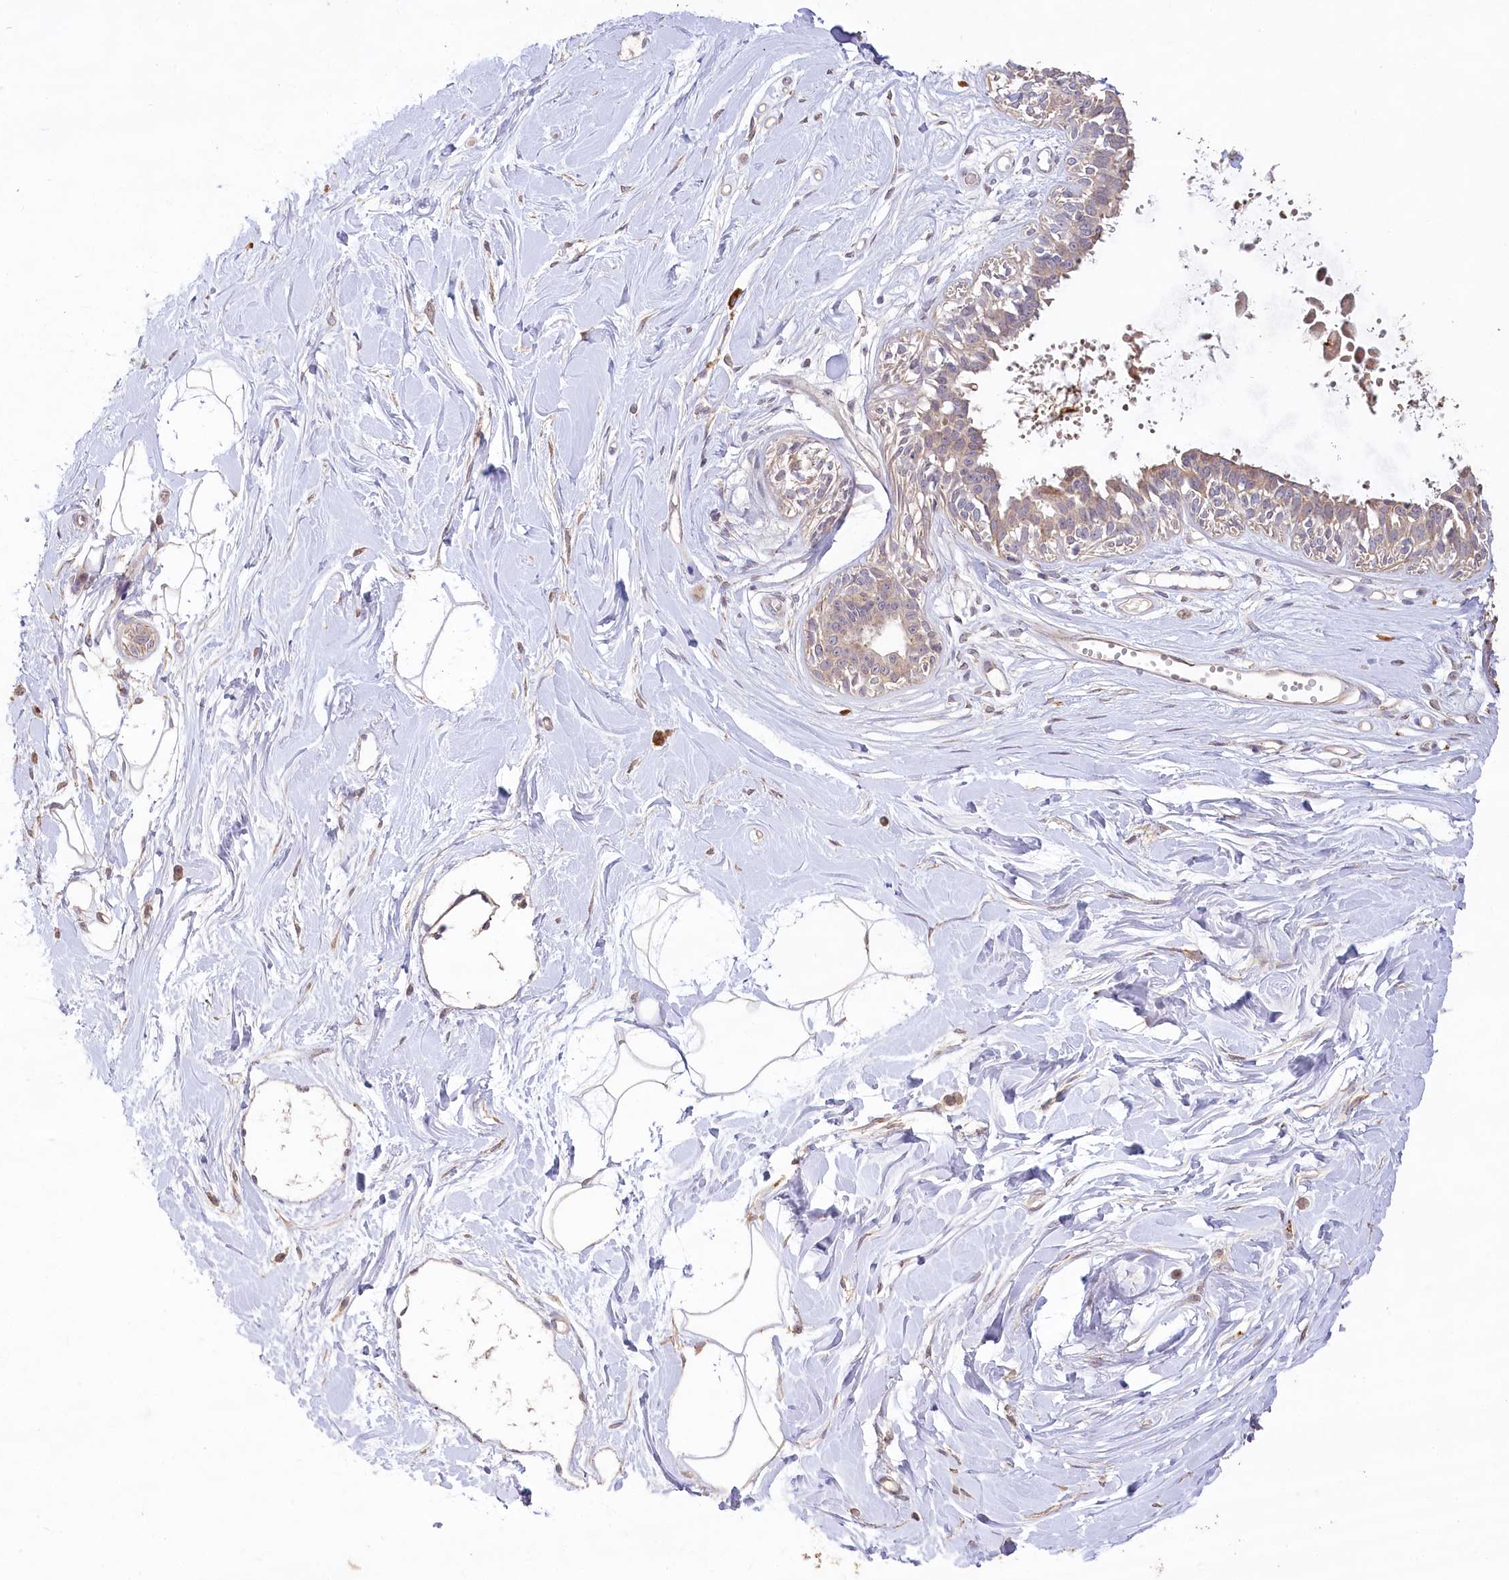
{"staining": {"intensity": "weak", "quantity": ">75%", "location": "cytoplasmic/membranous"}, "tissue": "breast", "cell_type": "Adipocytes", "image_type": "normal", "snomed": [{"axis": "morphology", "description": "Normal tissue, NOS"}, {"axis": "topography", "description": "Breast"}], "caption": "Protein positivity by immunohistochemistry (IHC) shows weak cytoplasmic/membranous expression in approximately >75% of adipocytes in normal breast.", "gene": "IRAK1BP1", "patient": {"sex": "female", "age": 45}}